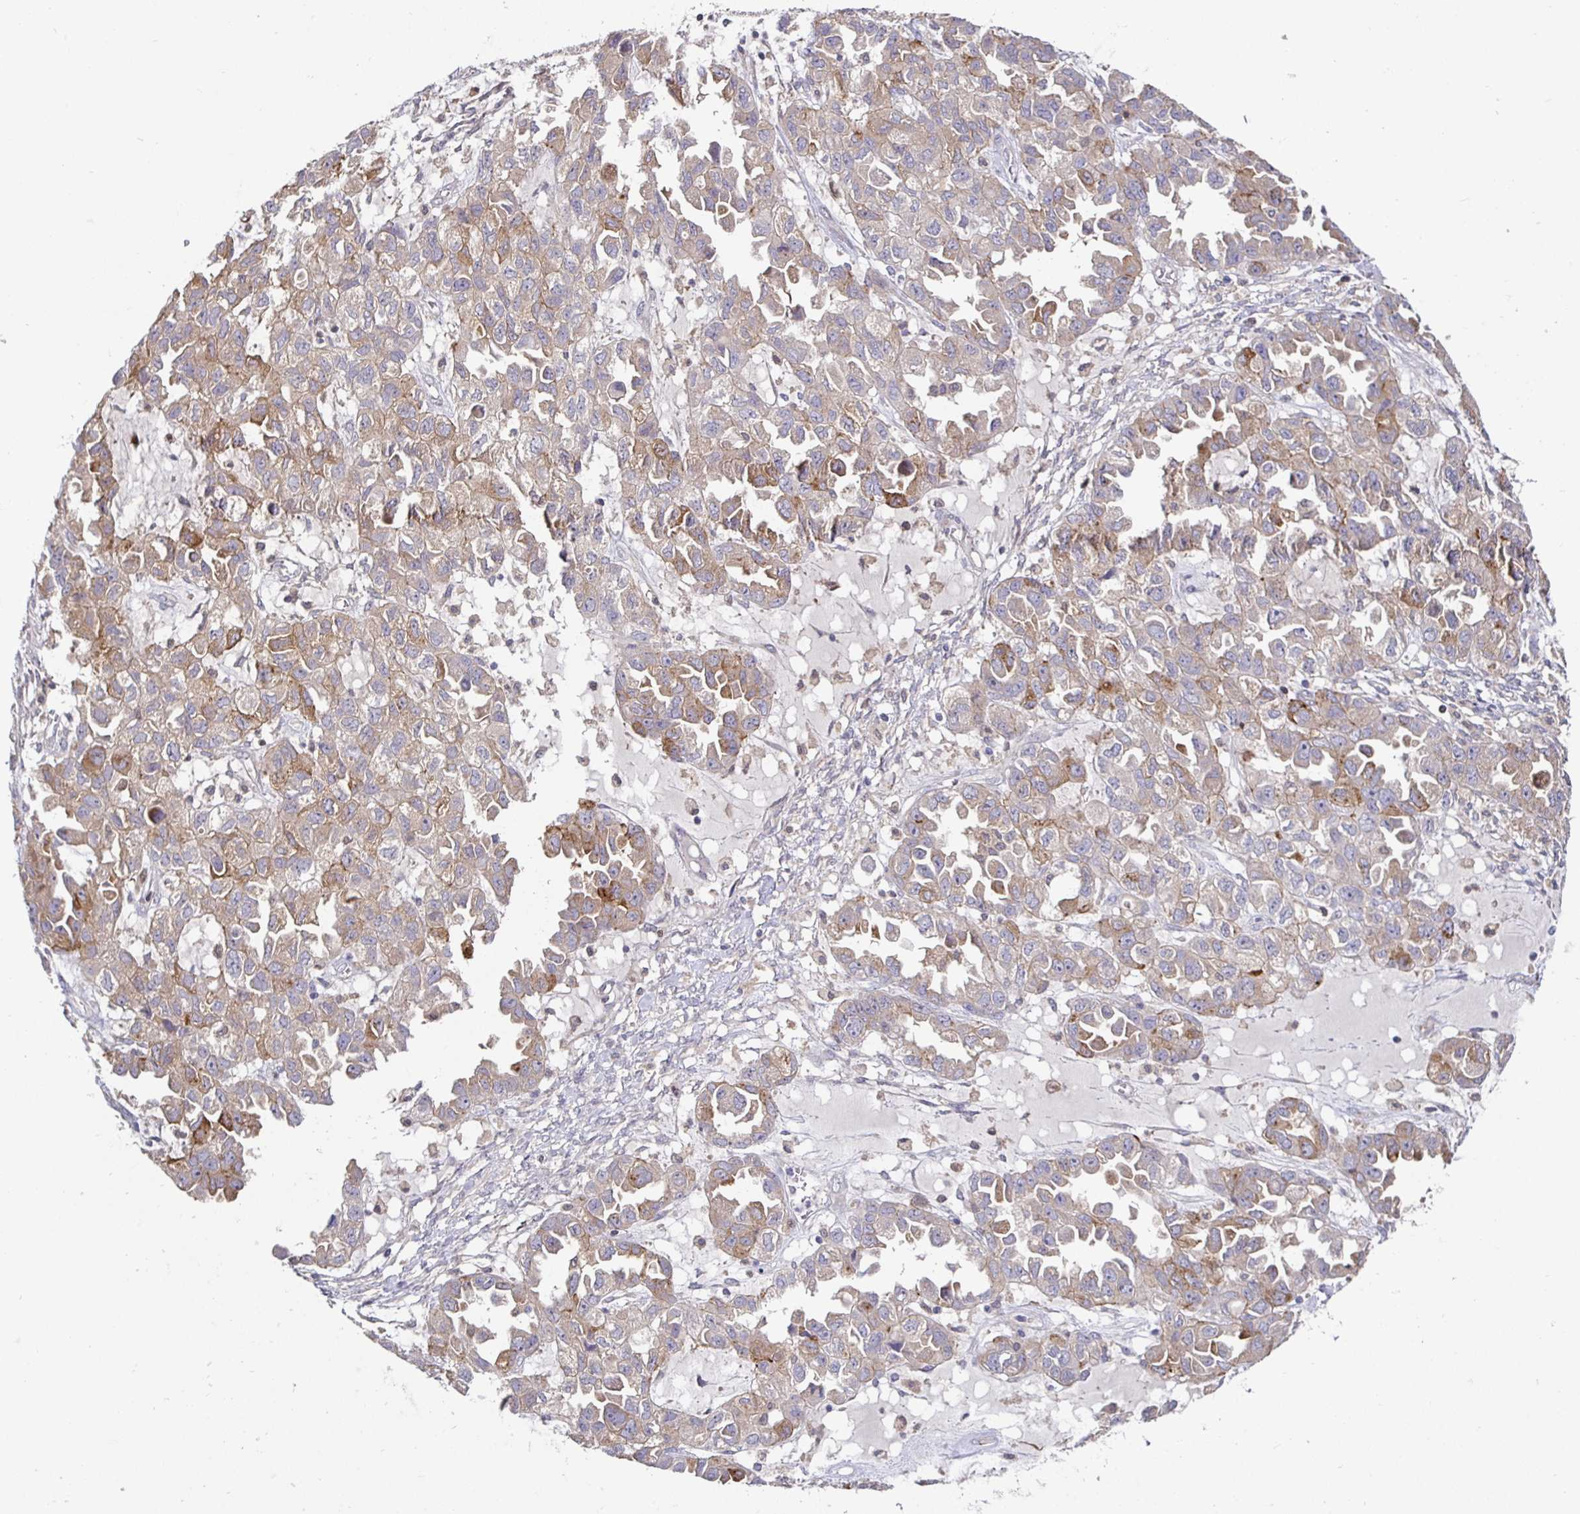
{"staining": {"intensity": "moderate", "quantity": ">75%", "location": "cytoplasmic/membranous"}, "tissue": "ovarian cancer", "cell_type": "Tumor cells", "image_type": "cancer", "snomed": [{"axis": "morphology", "description": "Cystadenocarcinoma, serous, NOS"}, {"axis": "topography", "description": "Ovary"}], "caption": "IHC micrograph of ovarian cancer (serous cystadenocarcinoma) stained for a protein (brown), which shows medium levels of moderate cytoplasmic/membranous staining in about >75% of tumor cells.", "gene": "SATB1", "patient": {"sex": "female", "age": 84}}